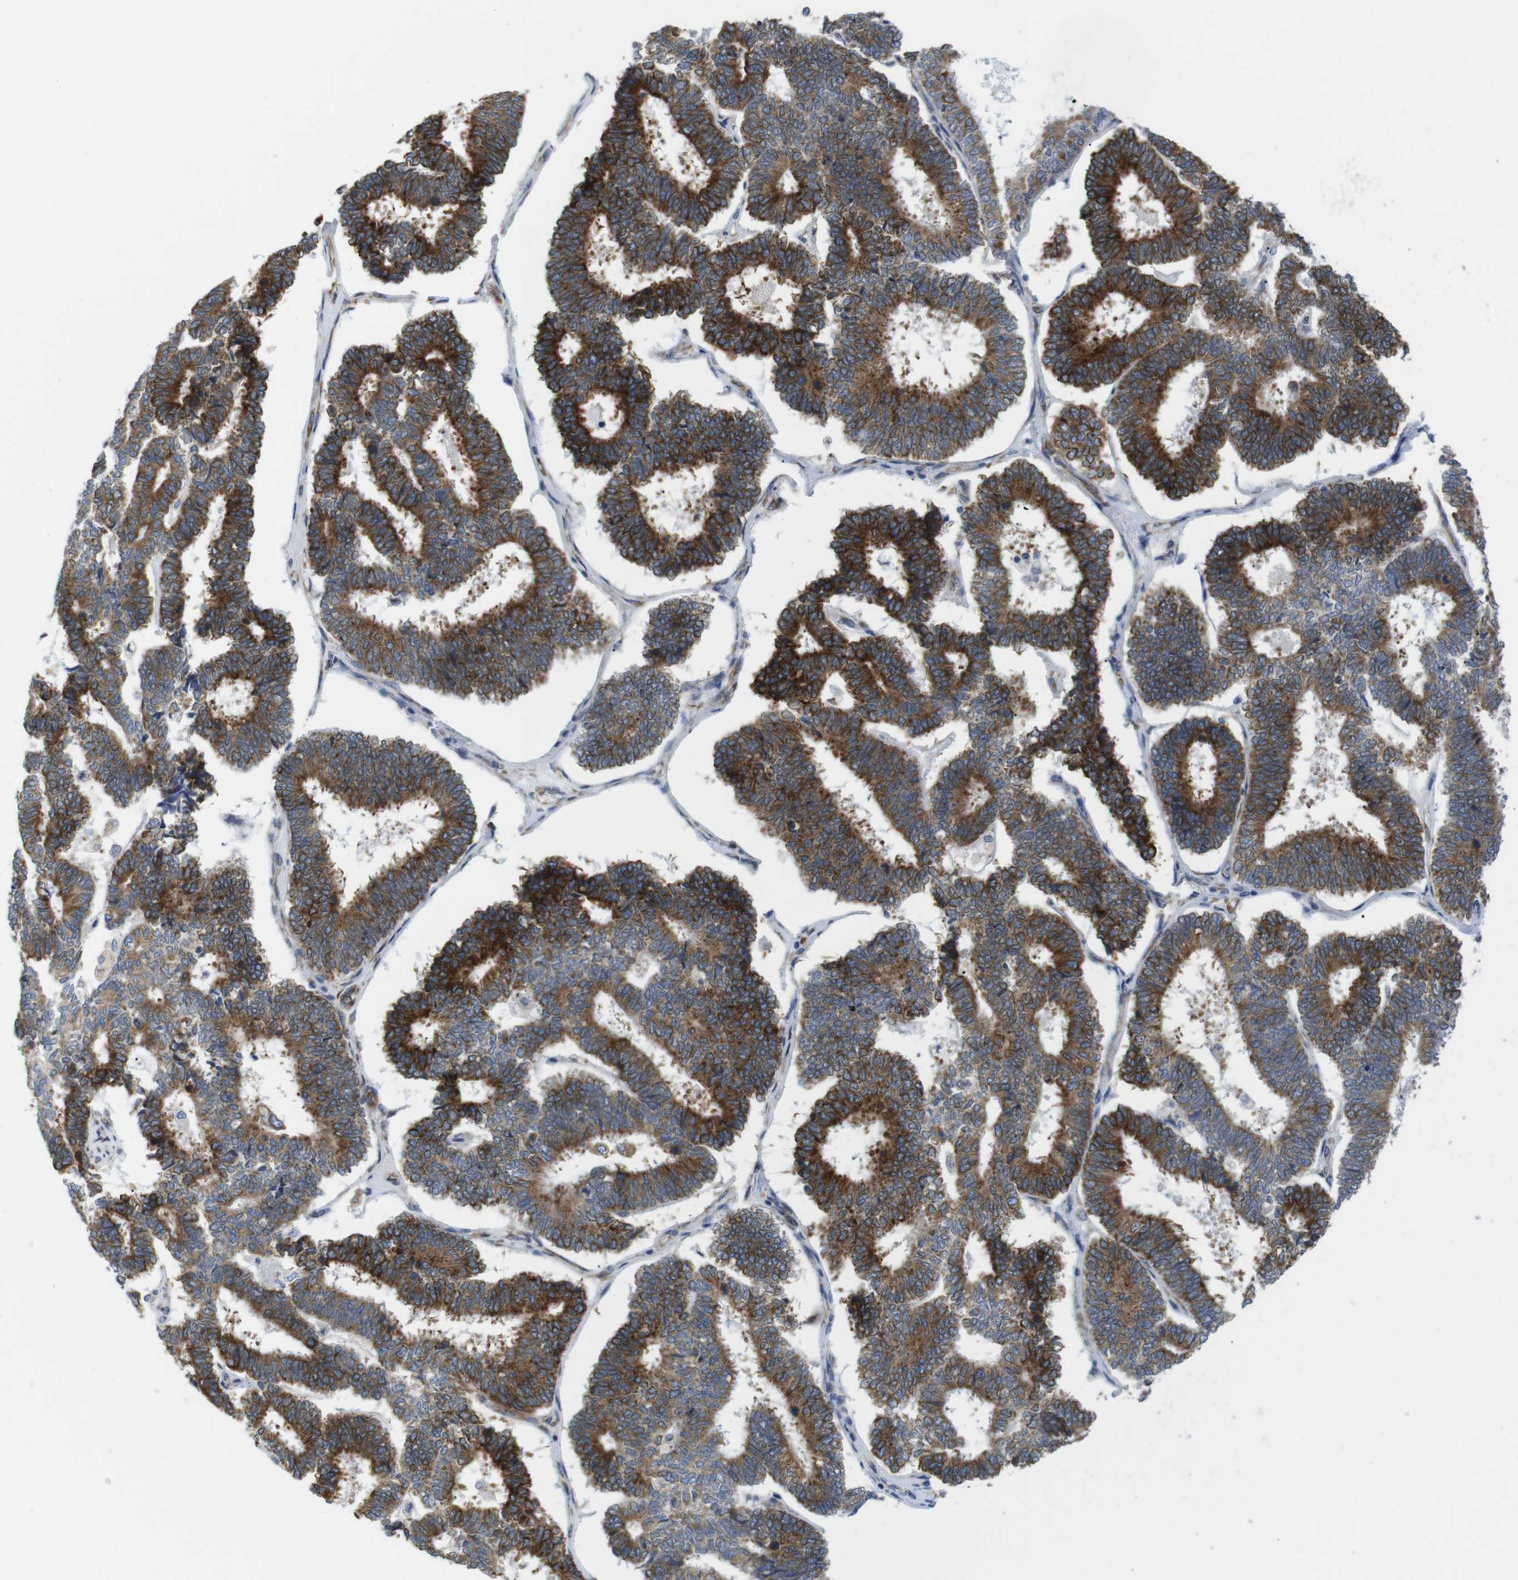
{"staining": {"intensity": "strong", "quantity": ">75%", "location": "cytoplasmic/membranous"}, "tissue": "endometrial cancer", "cell_type": "Tumor cells", "image_type": "cancer", "snomed": [{"axis": "morphology", "description": "Adenocarcinoma, NOS"}, {"axis": "topography", "description": "Endometrium"}], "caption": "Immunohistochemical staining of human endometrial cancer reveals strong cytoplasmic/membranous protein positivity in approximately >75% of tumor cells.", "gene": "HACD3", "patient": {"sex": "female", "age": 70}}